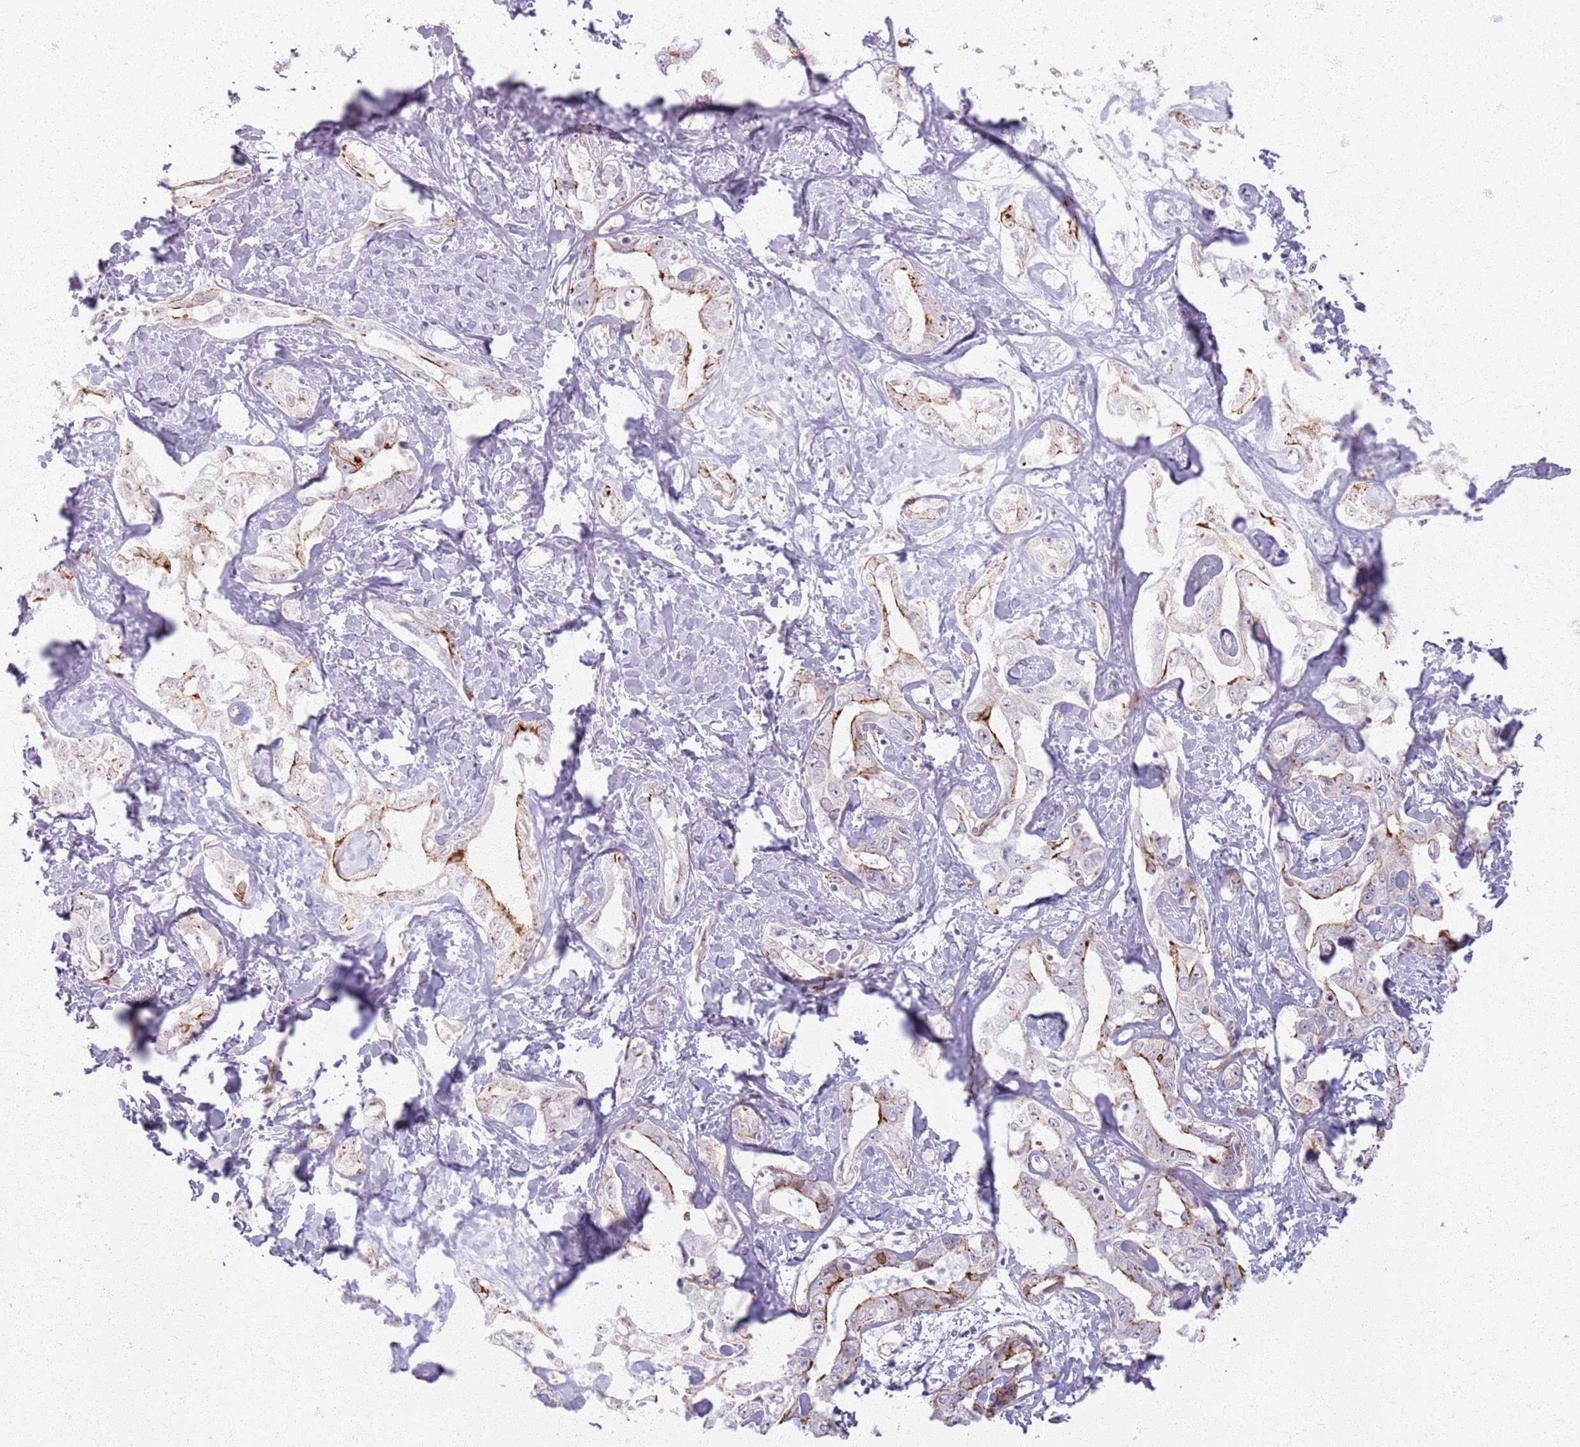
{"staining": {"intensity": "strong", "quantity": "25%-75%", "location": "cytoplasmic/membranous"}, "tissue": "liver cancer", "cell_type": "Tumor cells", "image_type": "cancer", "snomed": [{"axis": "morphology", "description": "Cholangiocarcinoma"}, {"axis": "topography", "description": "Liver"}], "caption": "Protein analysis of liver cholangiocarcinoma tissue exhibits strong cytoplasmic/membranous staining in about 25%-75% of tumor cells.", "gene": "KCNA5", "patient": {"sex": "male", "age": 59}}